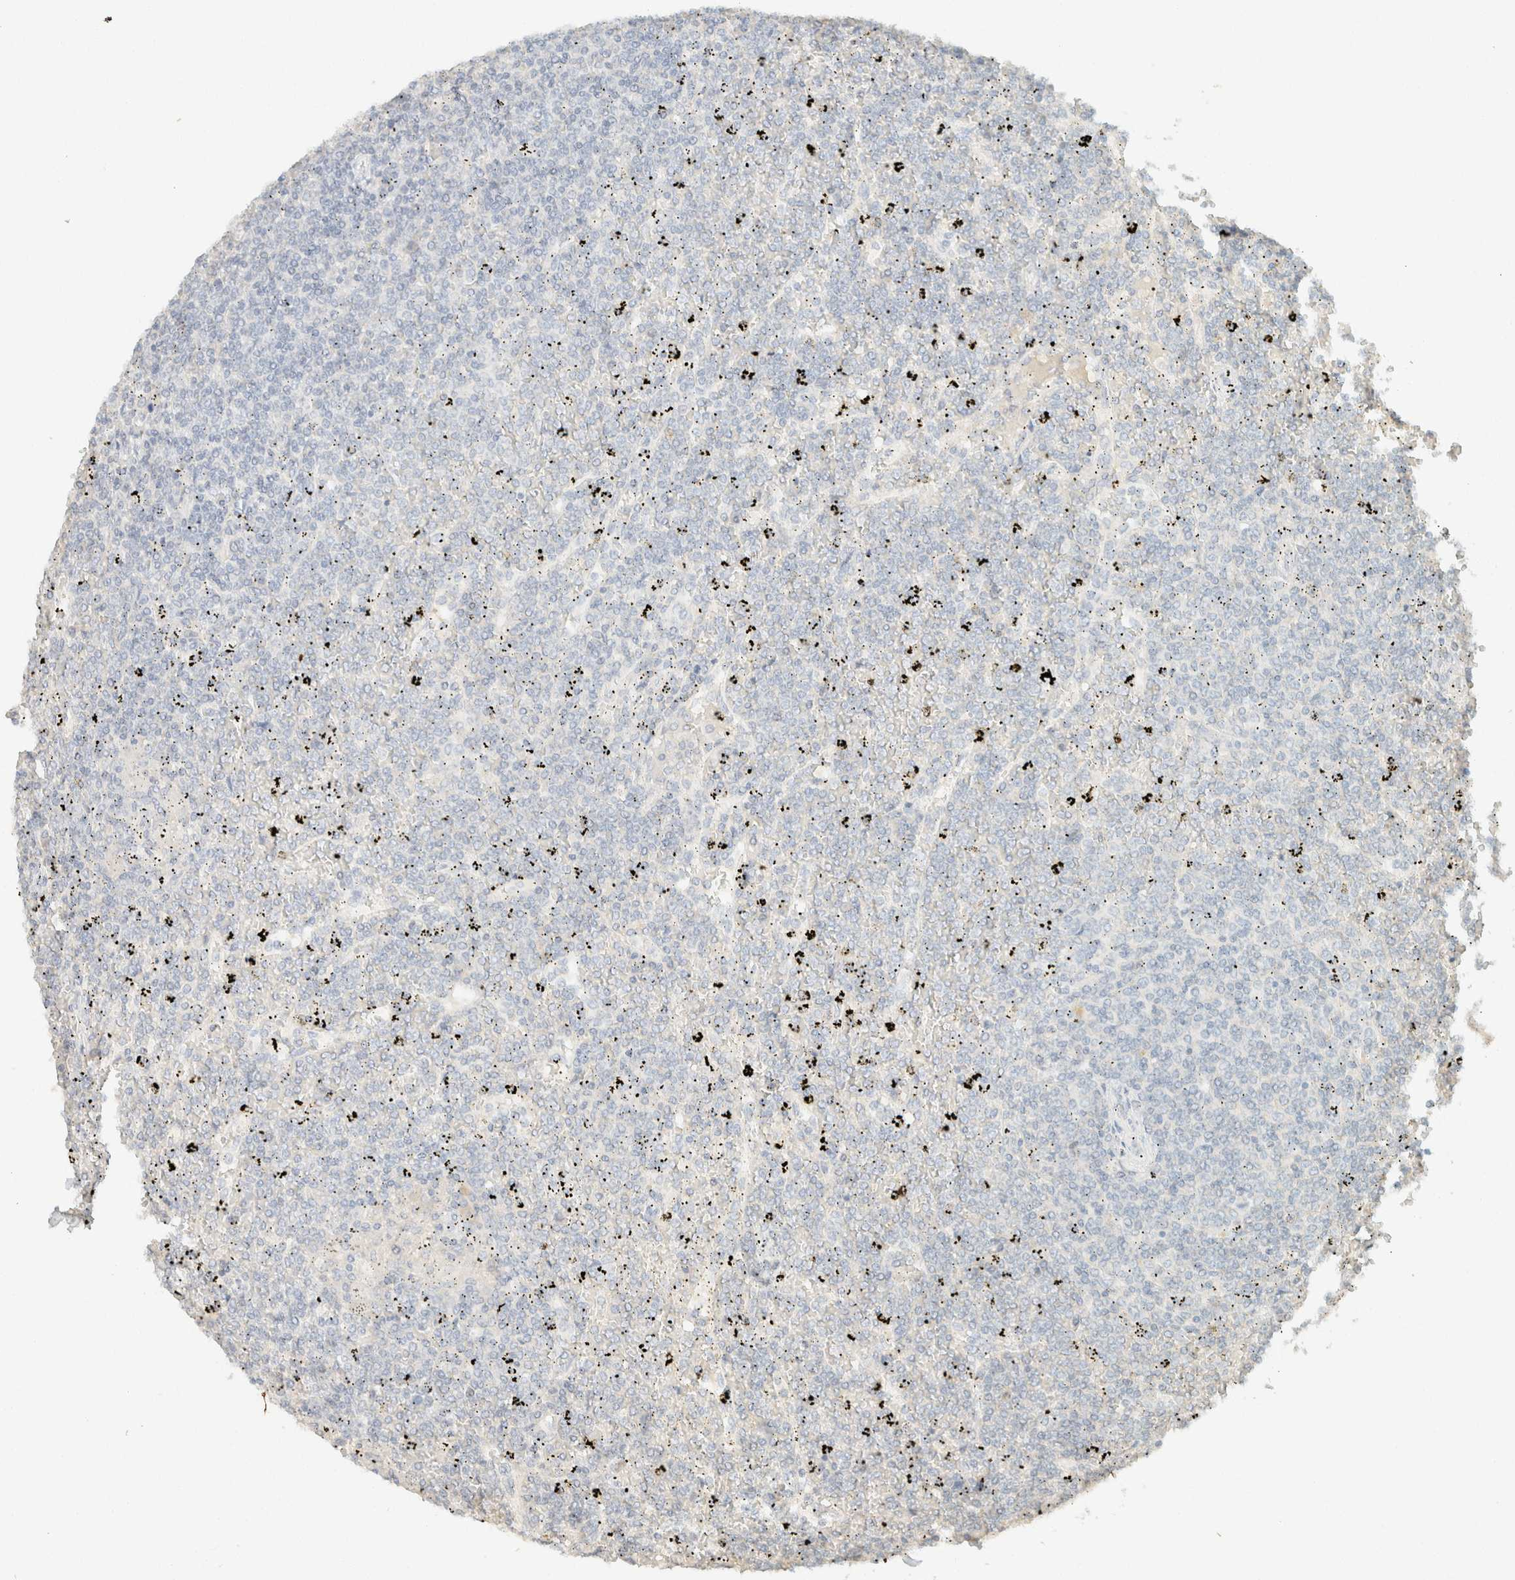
{"staining": {"intensity": "negative", "quantity": "none", "location": "none"}, "tissue": "lymphoma", "cell_type": "Tumor cells", "image_type": "cancer", "snomed": [{"axis": "morphology", "description": "Malignant lymphoma, non-Hodgkin's type, Low grade"}, {"axis": "topography", "description": "Spleen"}], "caption": "A photomicrograph of human lymphoma is negative for staining in tumor cells.", "gene": "GPA33", "patient": {"sex": "female", "age": 19}}